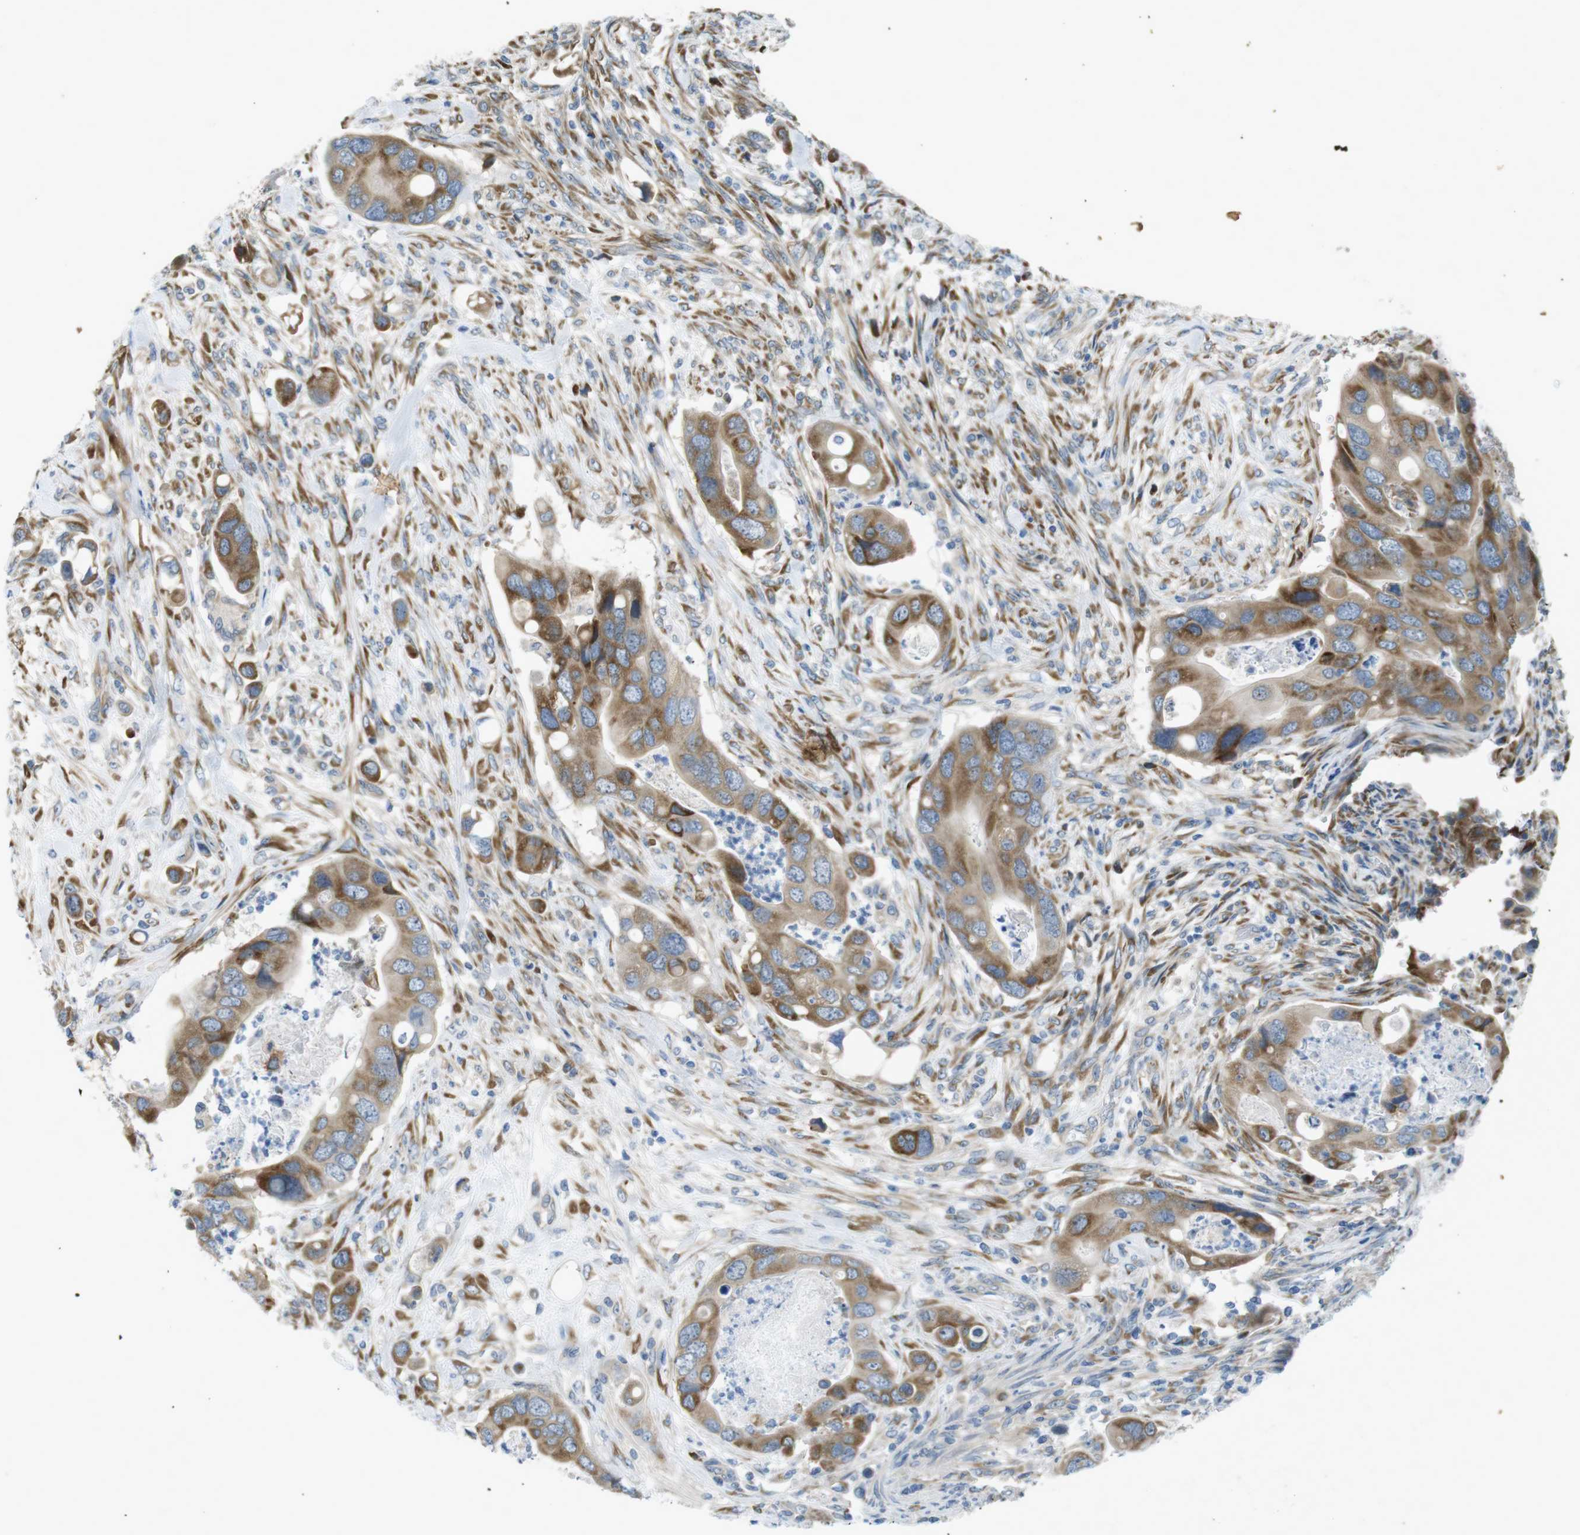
{"staining": {"intensity": "moderate", "quantity": ">75%", "location": "cytoplasmic/membranous"}, "tissue": "colorectal cancer", "cell_type": "Tumor cells", "image_type": "cancer", "snomed": [{"axis": "morphology", "description": "Adenocarcinoma, NOS"}, {"axis": "topography", "description": "Rectum"}], "caption": "There is medium levels of moderate cytoplasmic/membranous positivity in tumor cells of colorectal adenocarcinoma, as demonstrated by immunohistochemical staining (brown color).", "gene": "FLCN", "patient": {"sex": "female", "age": 57}}